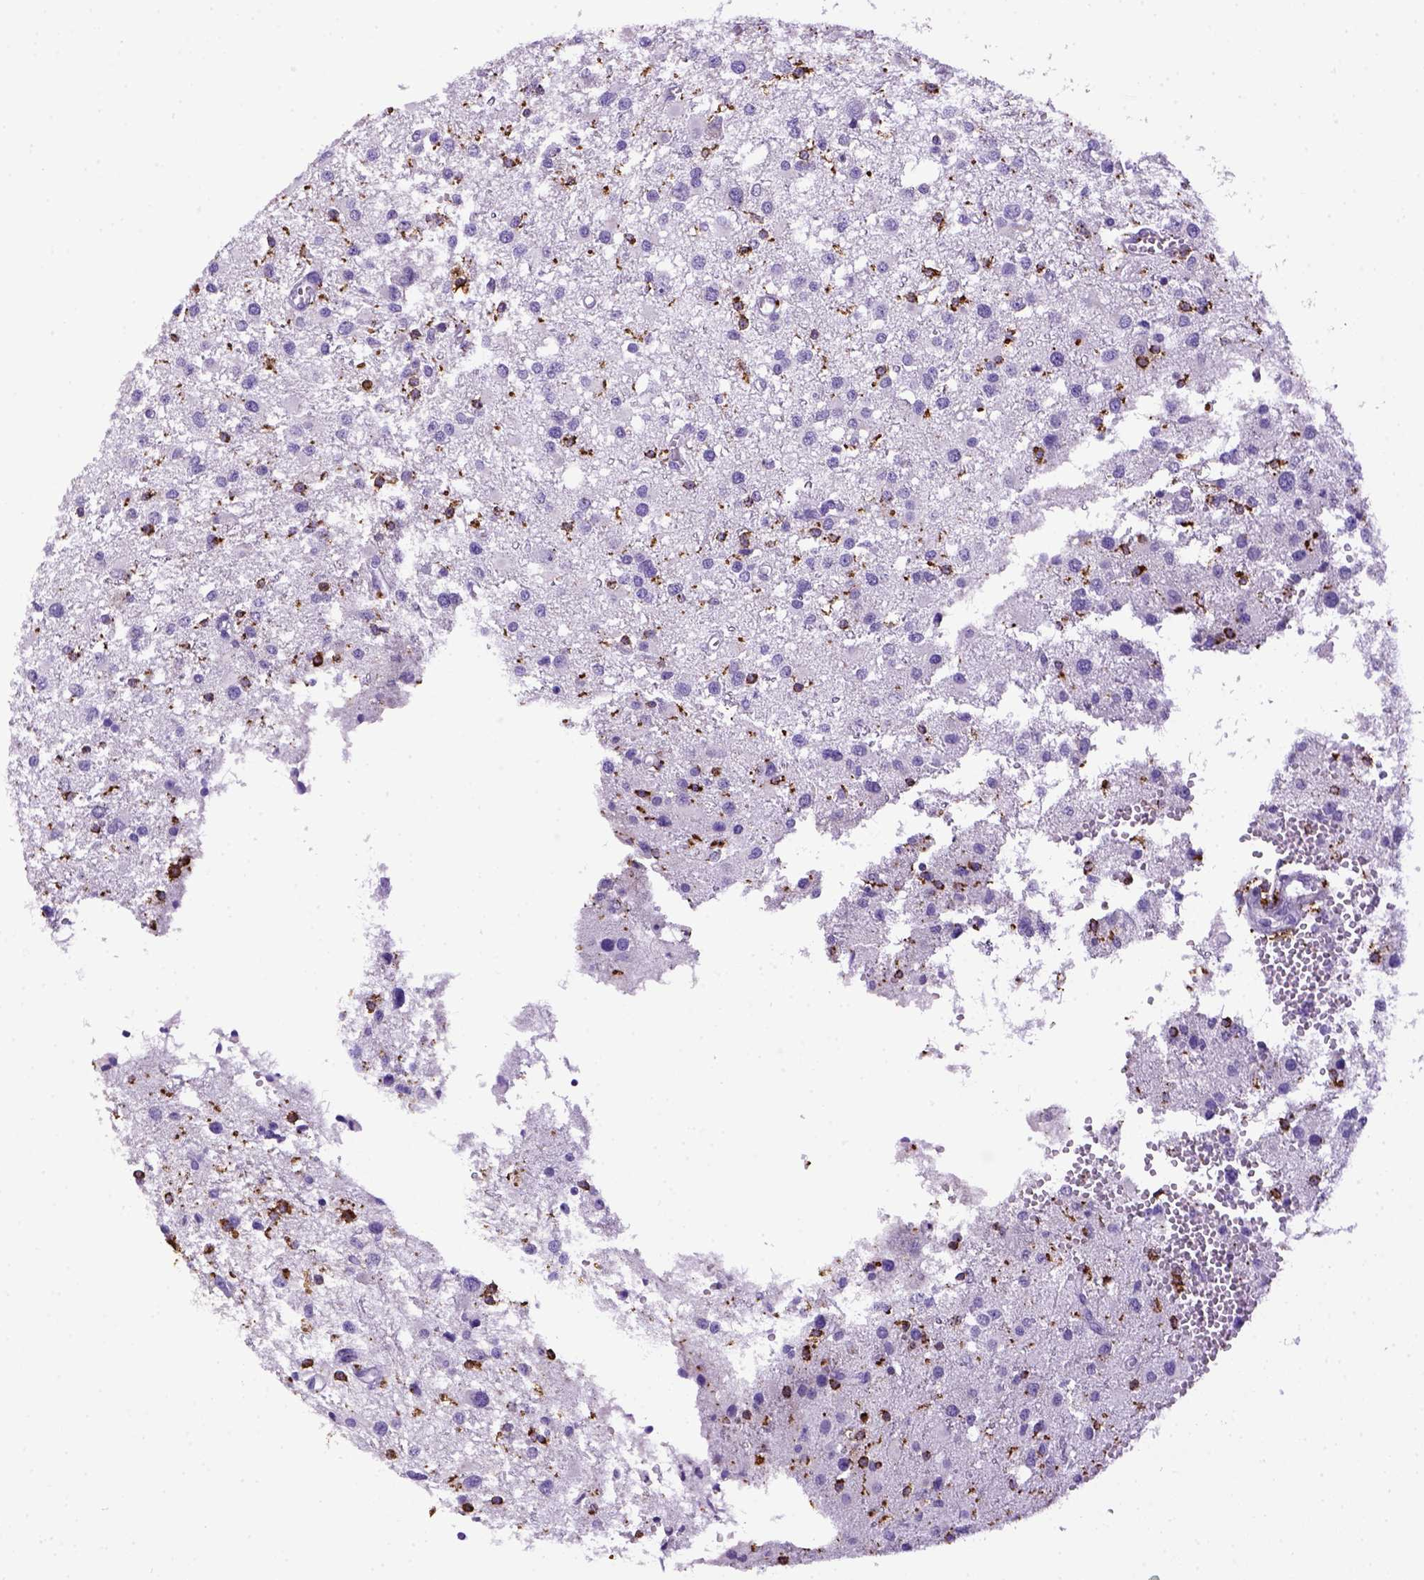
{"staining": {"intensity": "negative", "quantity": "none", "location": "none"}, "tissue": "glioma", "cell_type": "Tumor cells", "image_type": "cancer", "snomed": [{"axis": "morphology", "description": "Glioma, malignant, High grade"}, {"axis": "topography", "description": "Brain"}], "caption": "High power microscopy micrograph of an IHC photomicrograph of glioma, revealing no significant expression in tumor cells.", "gene": "CD68", "patient": {"sex": "male", "age": 54}}